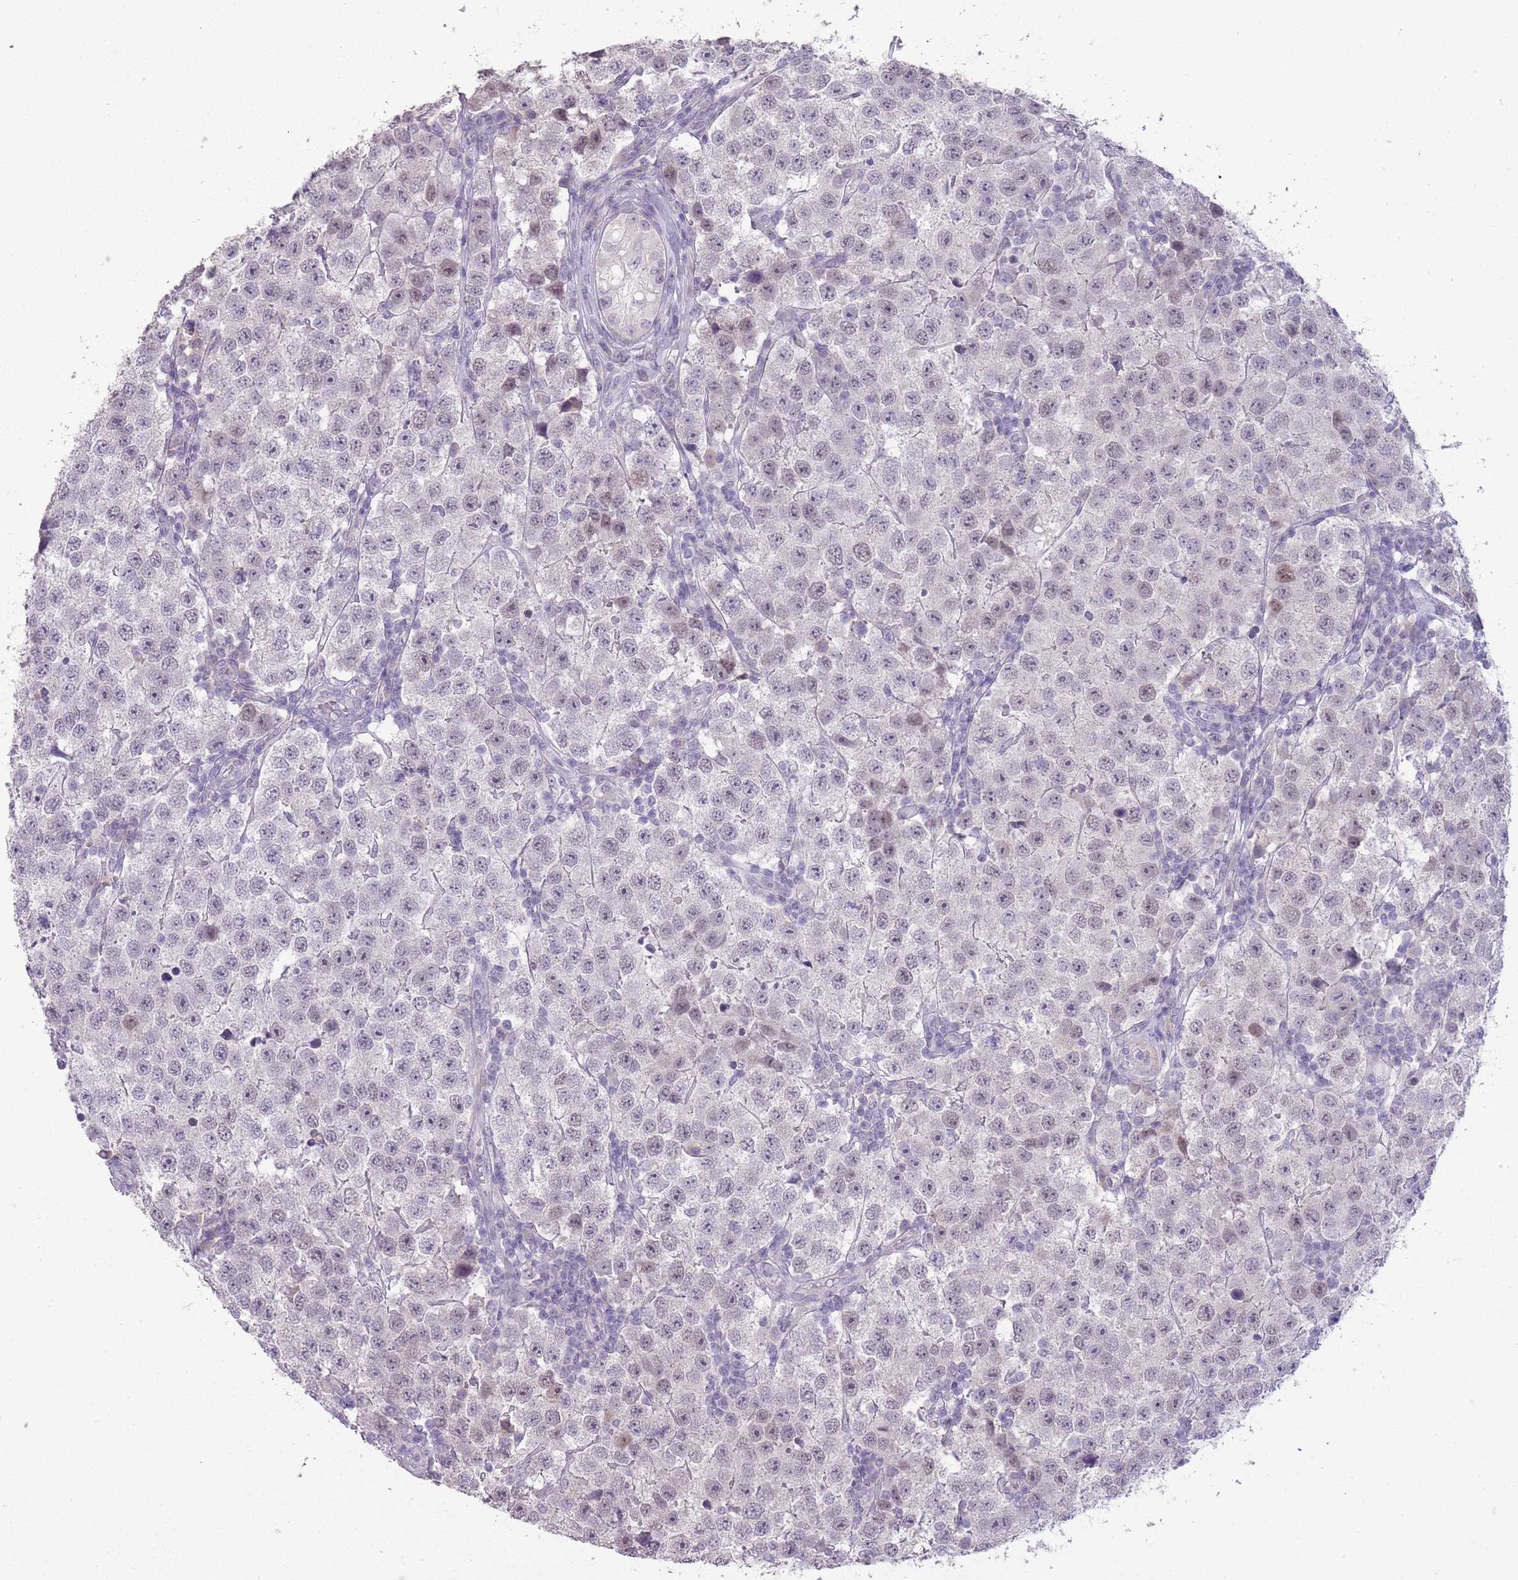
{"staining": {"intensity": "negative", "quantity": "none", "location": "none"}, "tissue": "testis cancer", "cell_type": "Tumor cells", "image_type": "cancer", "snomed": [{"axis": "morphology", "description": "Seminoma, NOS"}, {"axis": "topography", "description": "Testis"}], "caption": "IHC of human seminoma (testis) demonstrates no staining in tumor cells.", "gene": "ZBTB24", "patient": {"sex": "male", "age": 34}}